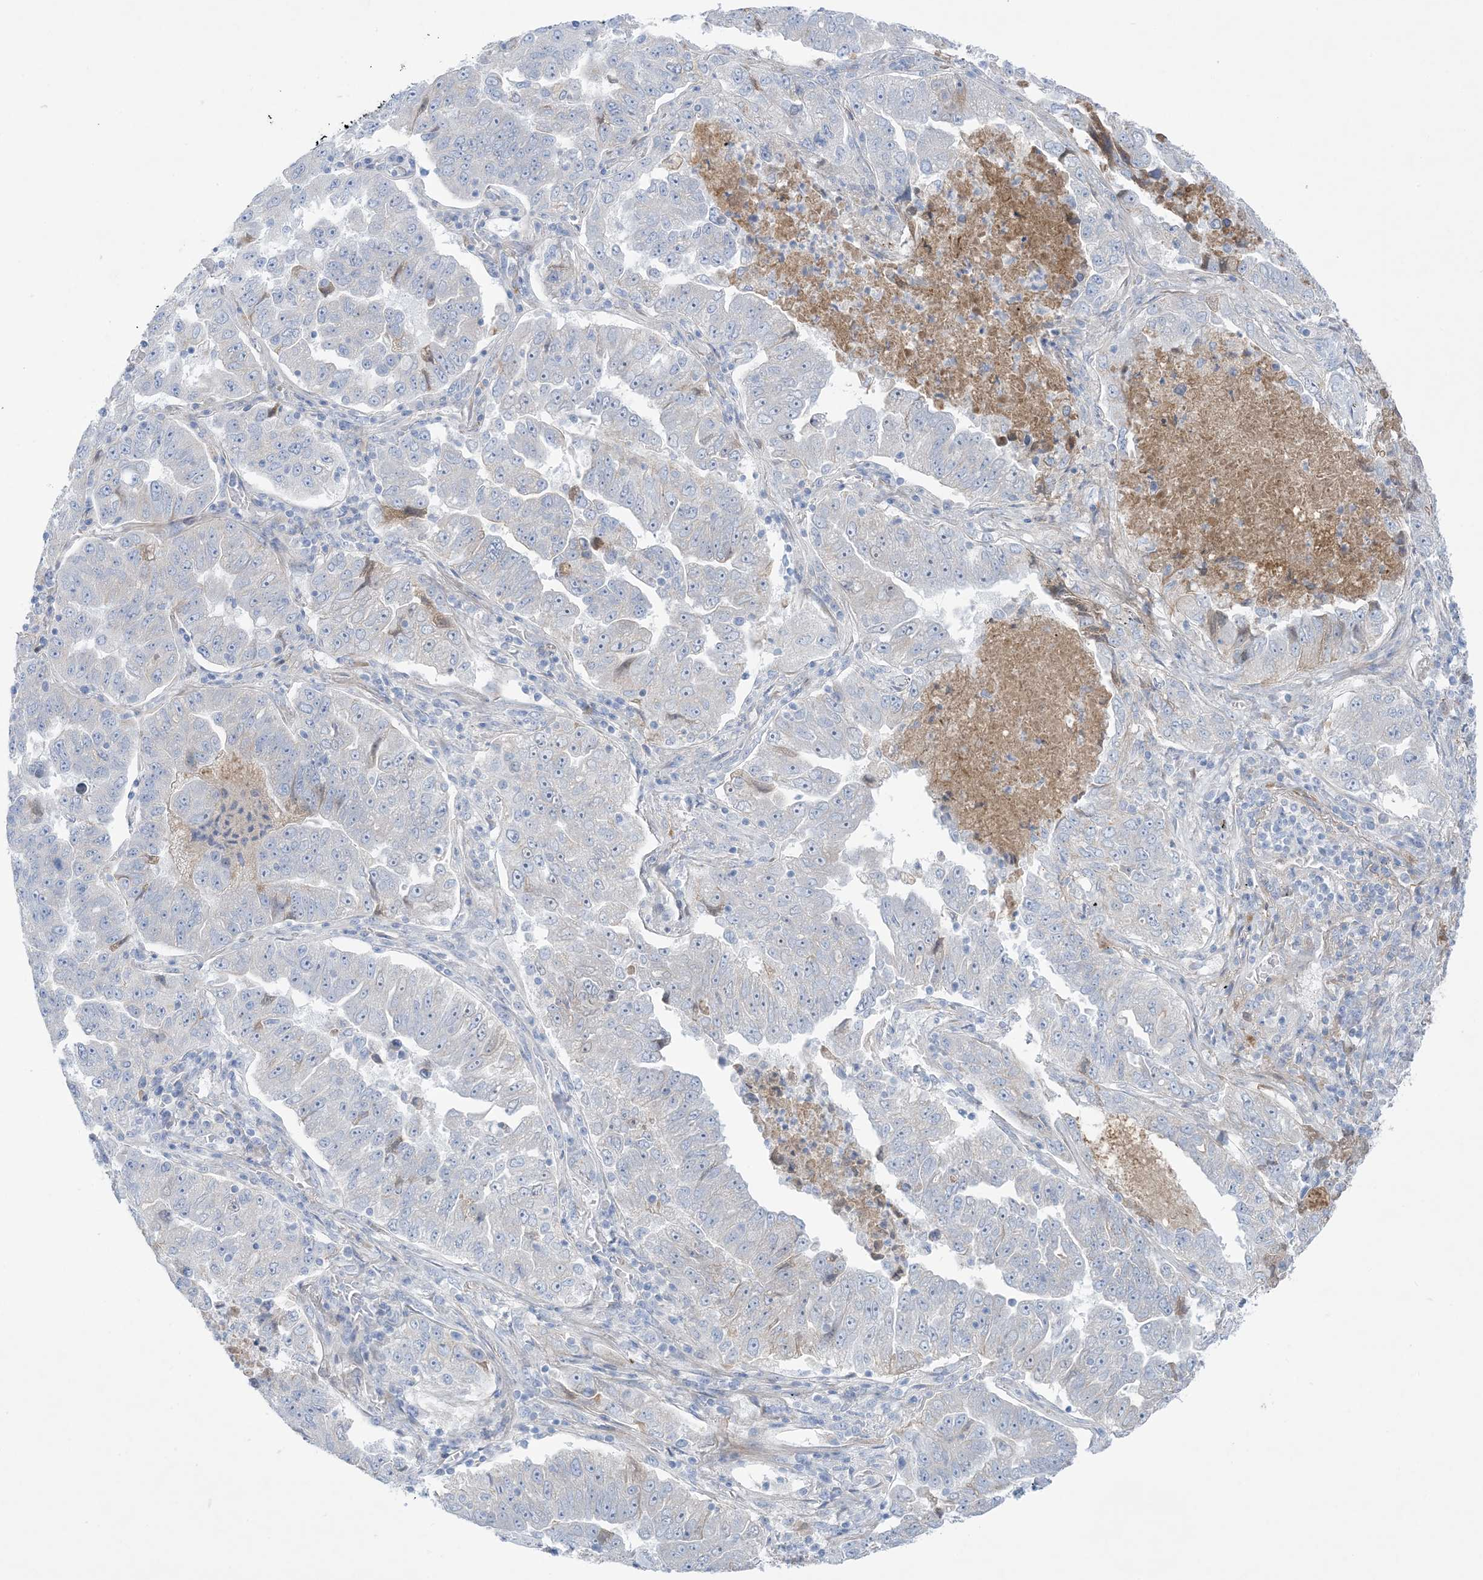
{"staining": {"intensity": "weak", "quantity": "<25%", "location": "cytoplasmic/membranous"}, "tissue": "lung cancer", "cell_type": "Tumor cells", "image_type": "cancer", "snomed": [{"axis": "morphology", "description": "Adenocarcinoma, NOS"}, {"axis": "topography", "description": "Lung"}], "caption": "DAB immunohistochemical staining of human lung adenocarcinoma reveals no significant staining in tumor cells.", "gene": "ATP11C", "patient": {"sex": "female", "age": 51}}